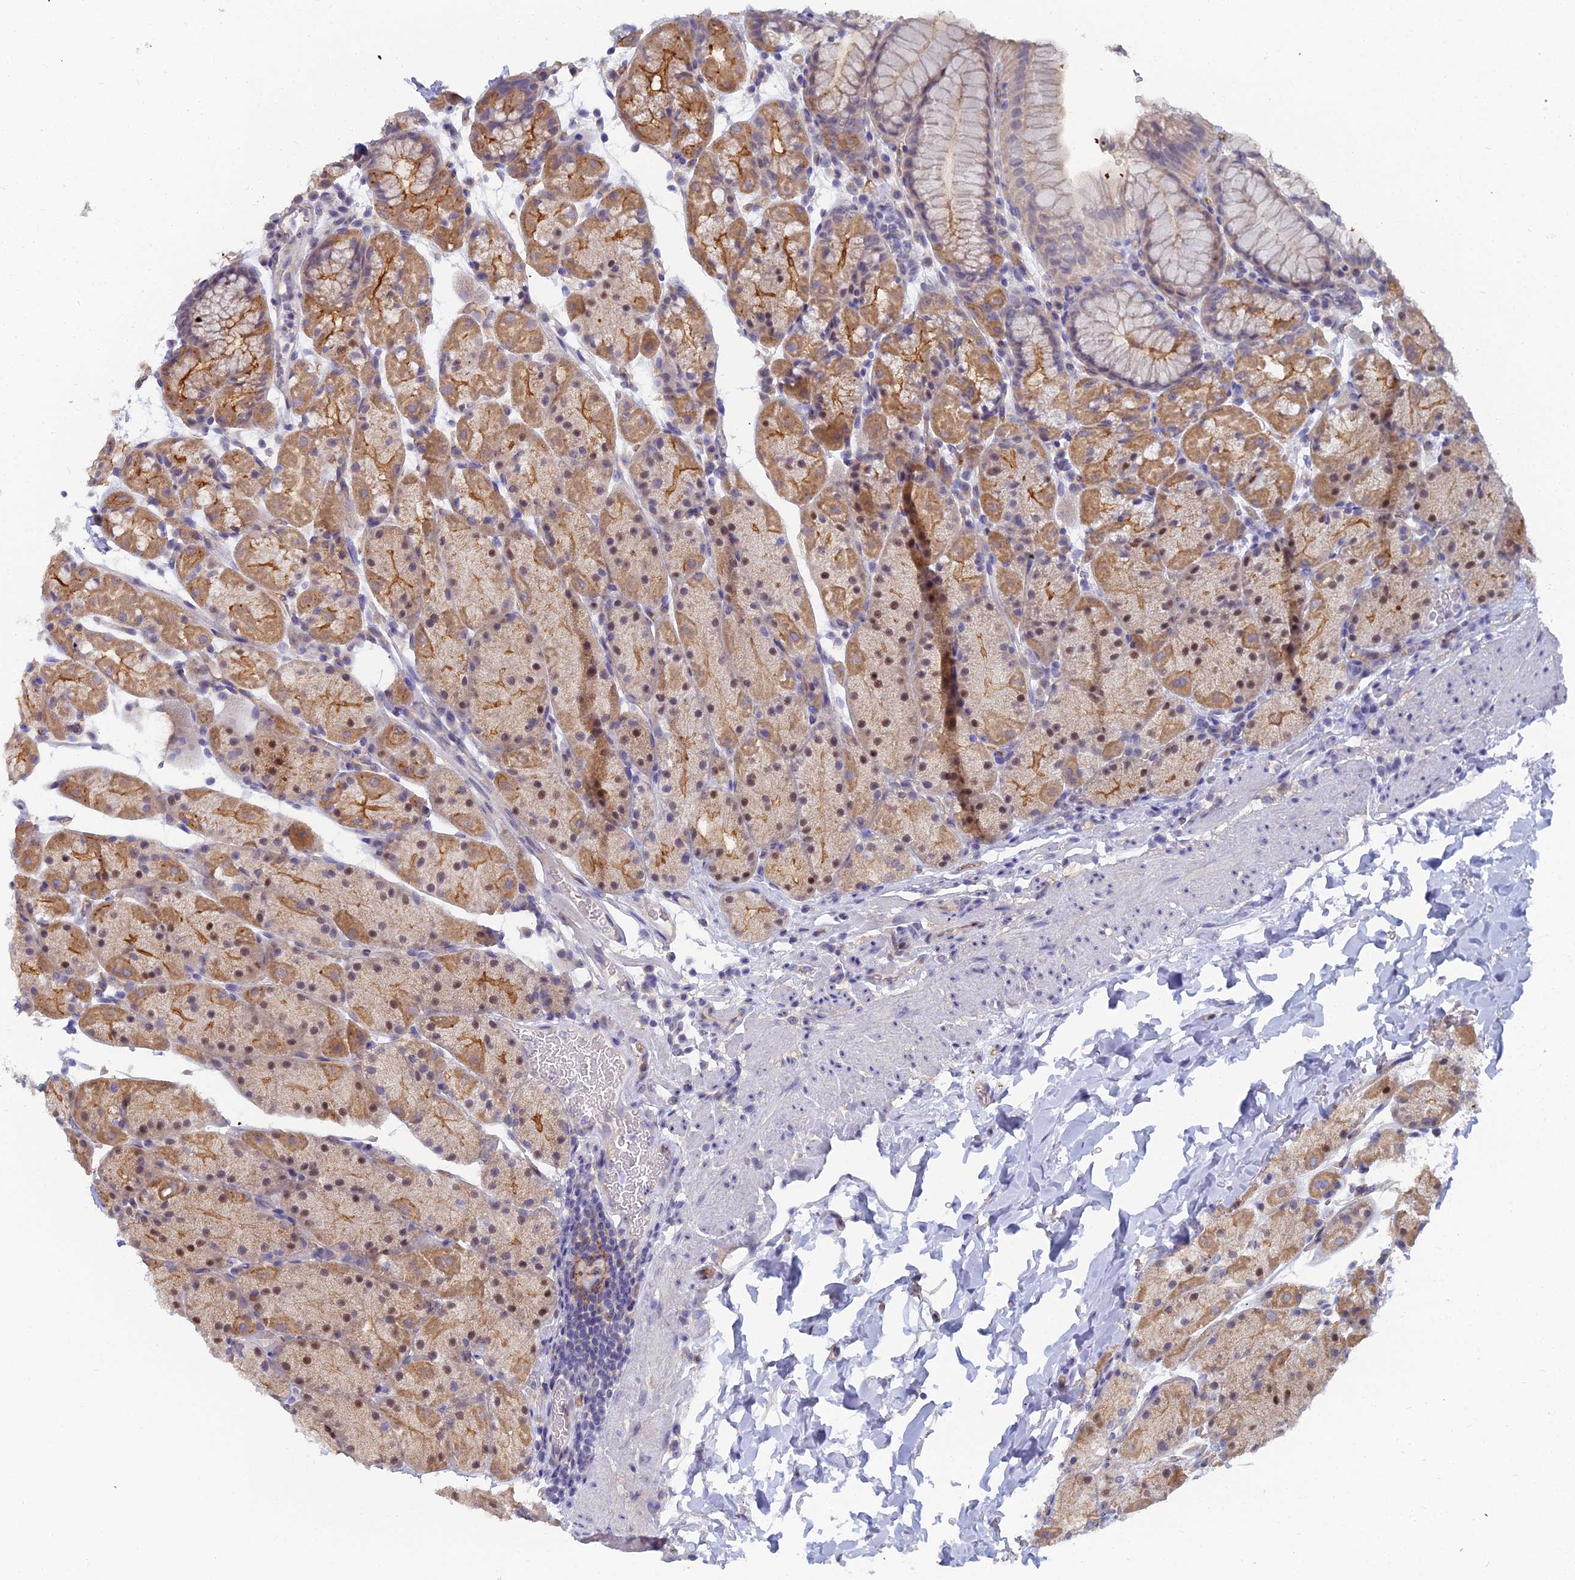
{"staining": {"intensity": "moderate", "quantity": "25%-75%", "location": "cytoplasmic/membranous"}, "tissue": "stomach", "cell_type": "Glandular cells", "image_type": "normal", "snomed": [{"axis": "morphology", "description": "Normal tissue, NOS"}, {"axis": "topography", "description": "Stomach, upper"}, {"axis": "topography", "description": "Stomach, lower"}], "caption": "This image exhibits immunohistochemistry (IHC) staining of benign stomach, with medium moderate cytoplasmic/membranous staining in approximately 25%-75% of glandular cells.", "gene": "RDX", "patient": {"sex": "male", "age": 67}}